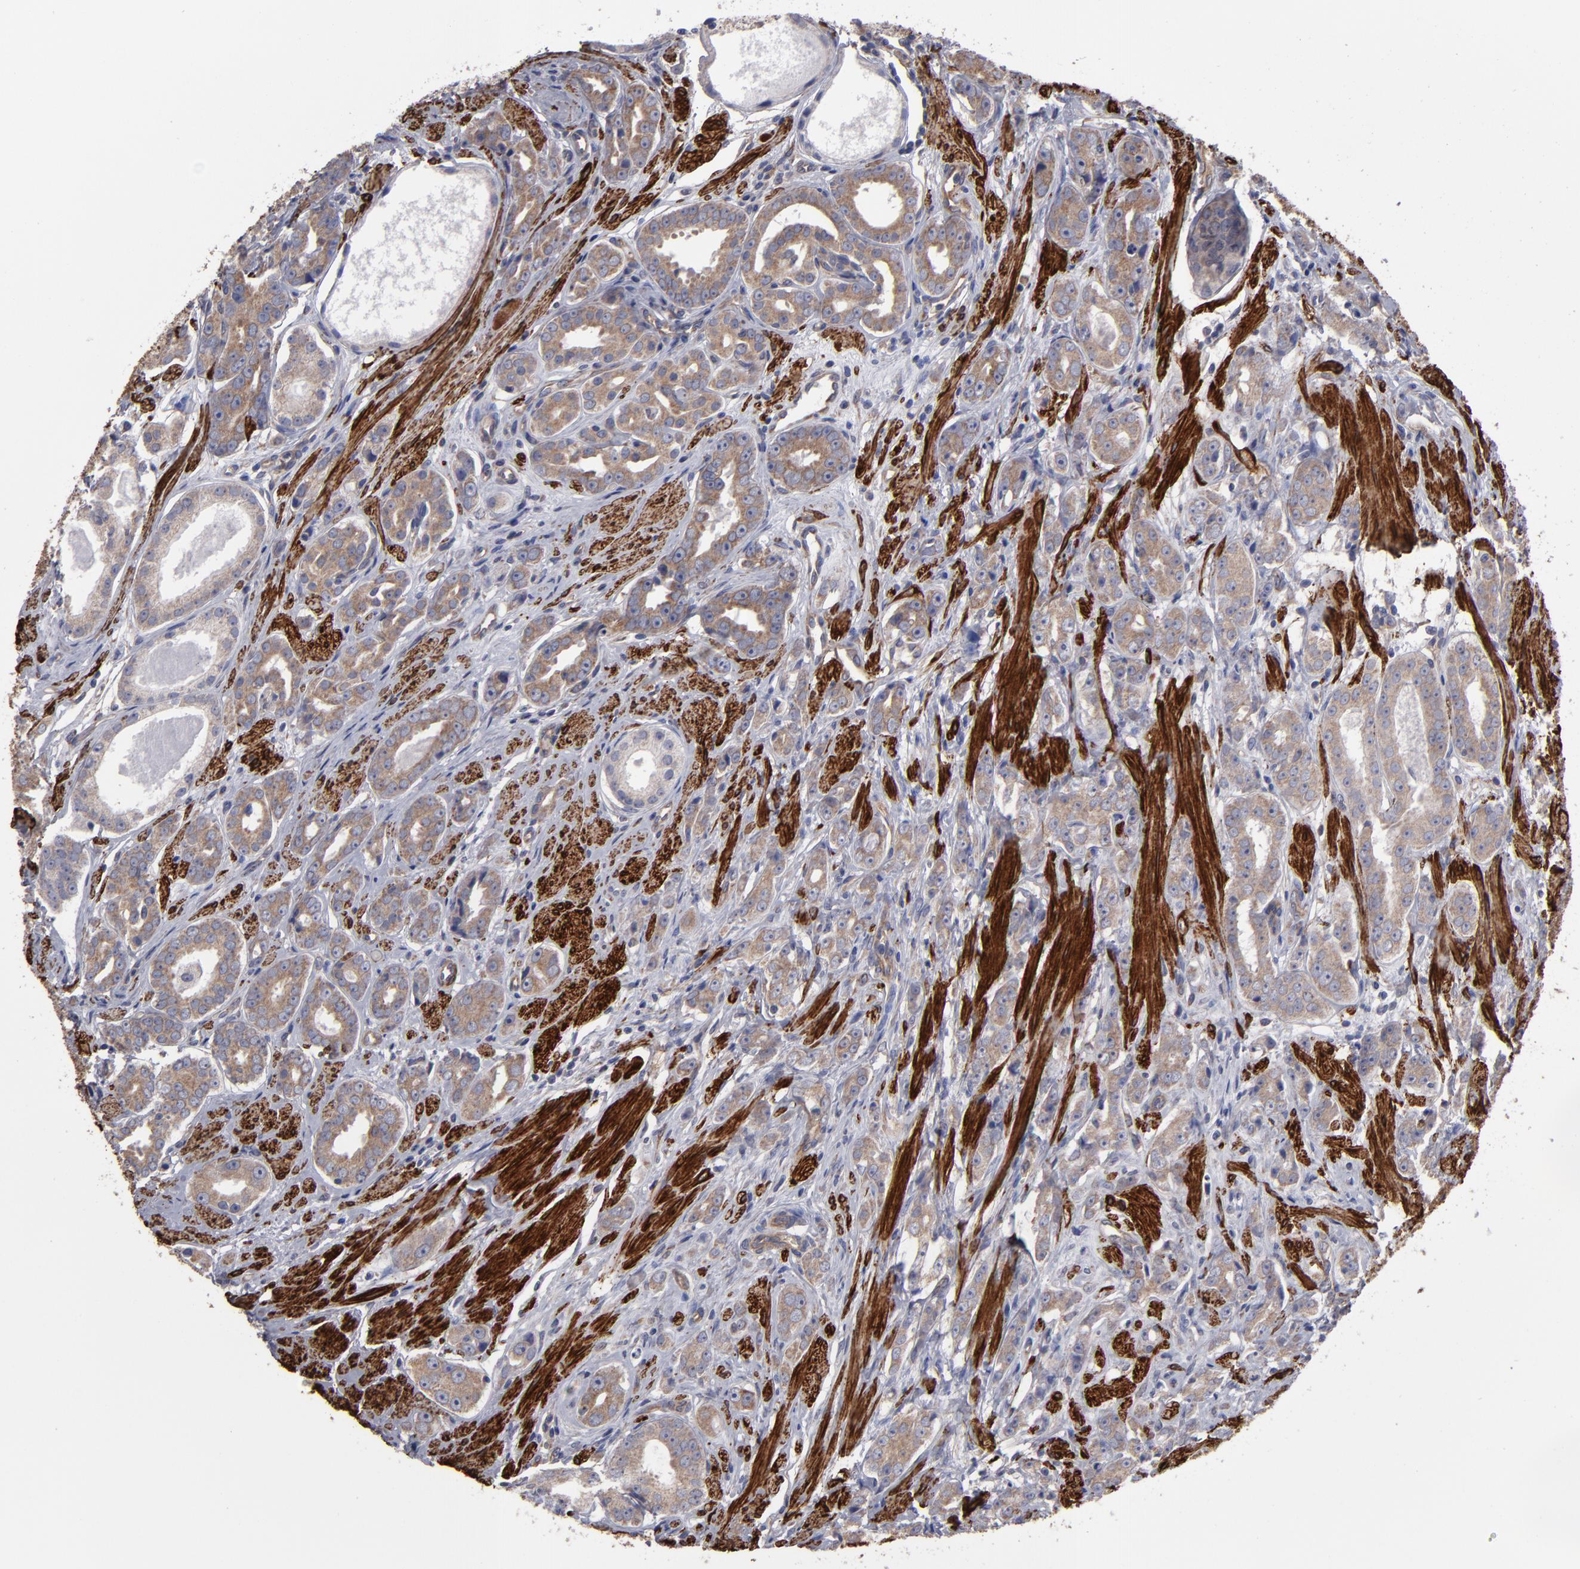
{"staining": {"intensity": "weak", "quantity": ">75%", "location": "cytoplasmic/membranous"}, "tissue": "prostate cancer", "cell_type": "Tumor cells", "image_type": "cancer", "snomed": [{"axis": "morphology", "description": "Adenocarcinoma, Medium grade"}, {"axis": "topography", "description": "Prostate"}], "caption": "Prostate medium-grade adenocarcinoma was stained to show a protein in brown. There is low levels of weak cytoplasmic/membranous staining in about >75% of tumor cells.", "gene": "SLMAP", "patient": {"sex": "male", "age": 53}}